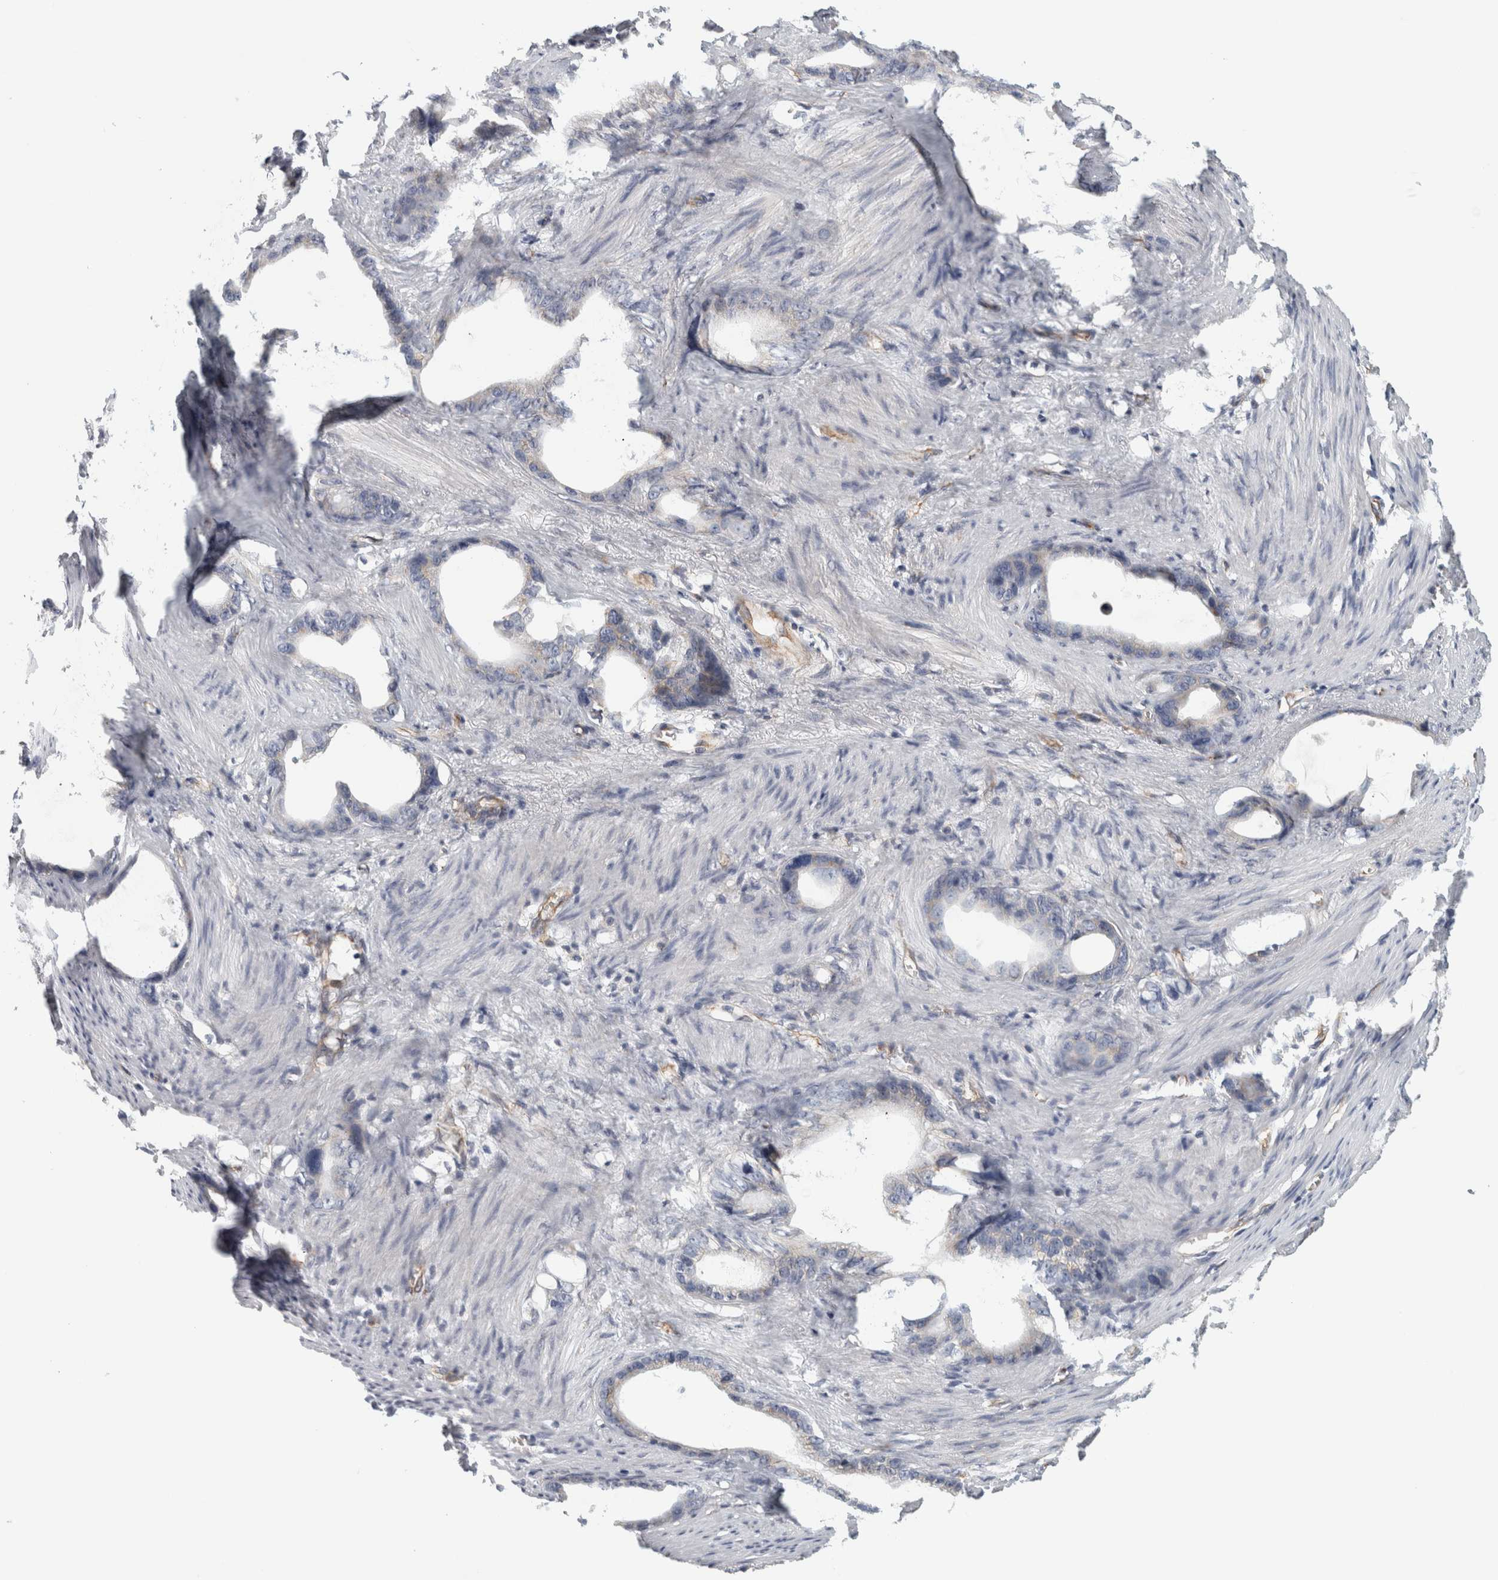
{"staining": {"intensity": "negative", "quantity": "none", "location": "none"}, "tissue": "stomach cancer", "cell_type": "Tumor cells", "image_type": "cancer", "snomed": [{"axis": "morphology", "description": "Adenocarcinoma, NOS"}, {"axis": "topography", "description": "Stomach"}], "caption": "The histopathology image reveals no staining of tumor cells in adenocarcinoma (stomach).", "gene": "PEX6", "patient": {"sex": "female", "age": 75}}